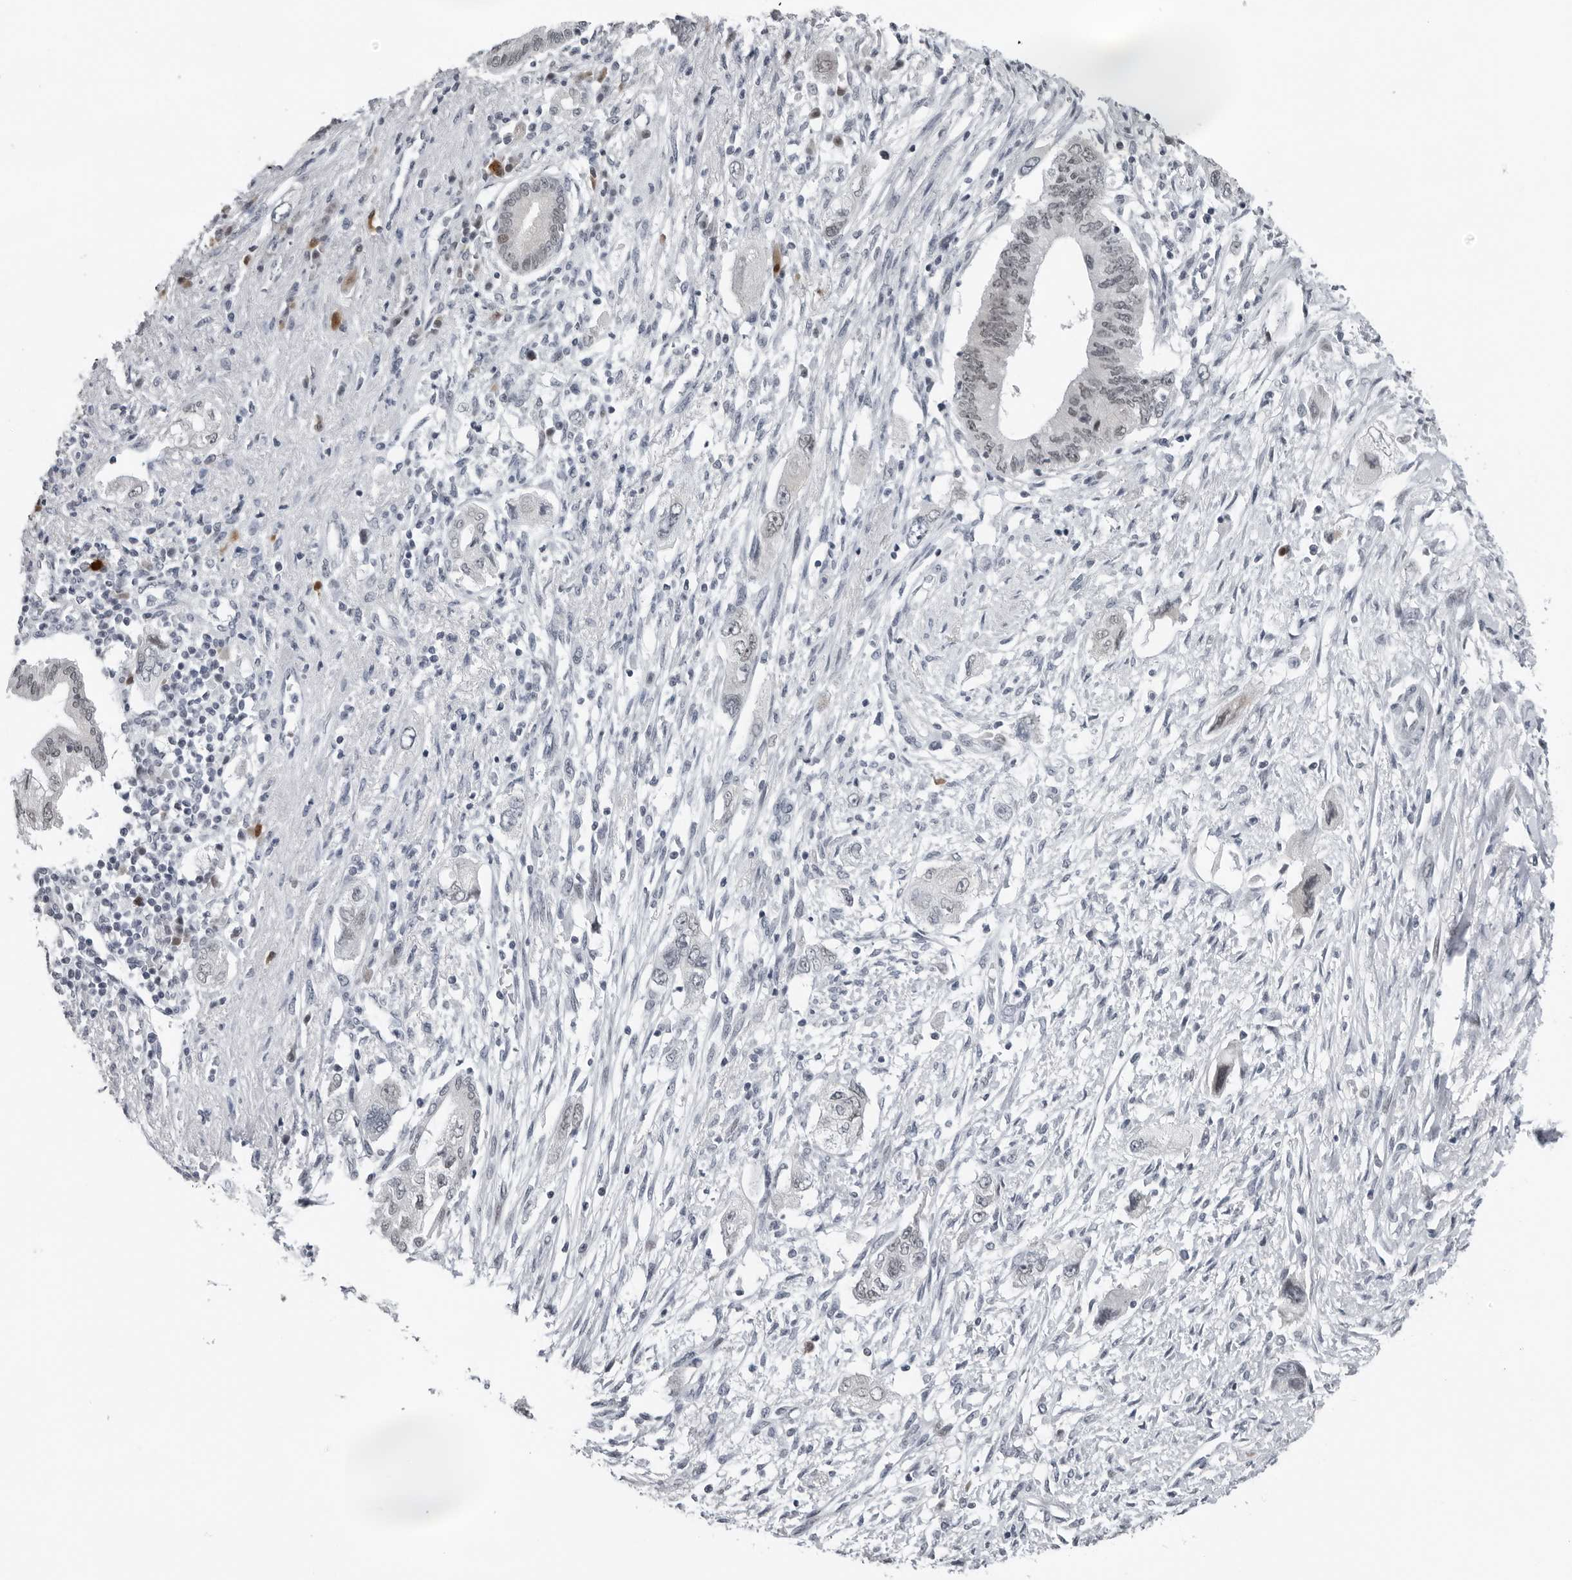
{"staining": {"intensity": "negative", "quantity": "none", "location": "none"}, "tissue": "pancreatic cancer", "cell_type": "Tumor cells", "image_type": "cancer", "snomed": [{"axis": "morphology", "description": "Adenocarcinoma, NOS"}, {"axis": "topography", "description": "Pancreas"}], "caption": "There is no significant positivity in tumor cells of pancreatic cancer.", "gene": "PPP1R42", "patient": {"sex": "female", "age": 73}}